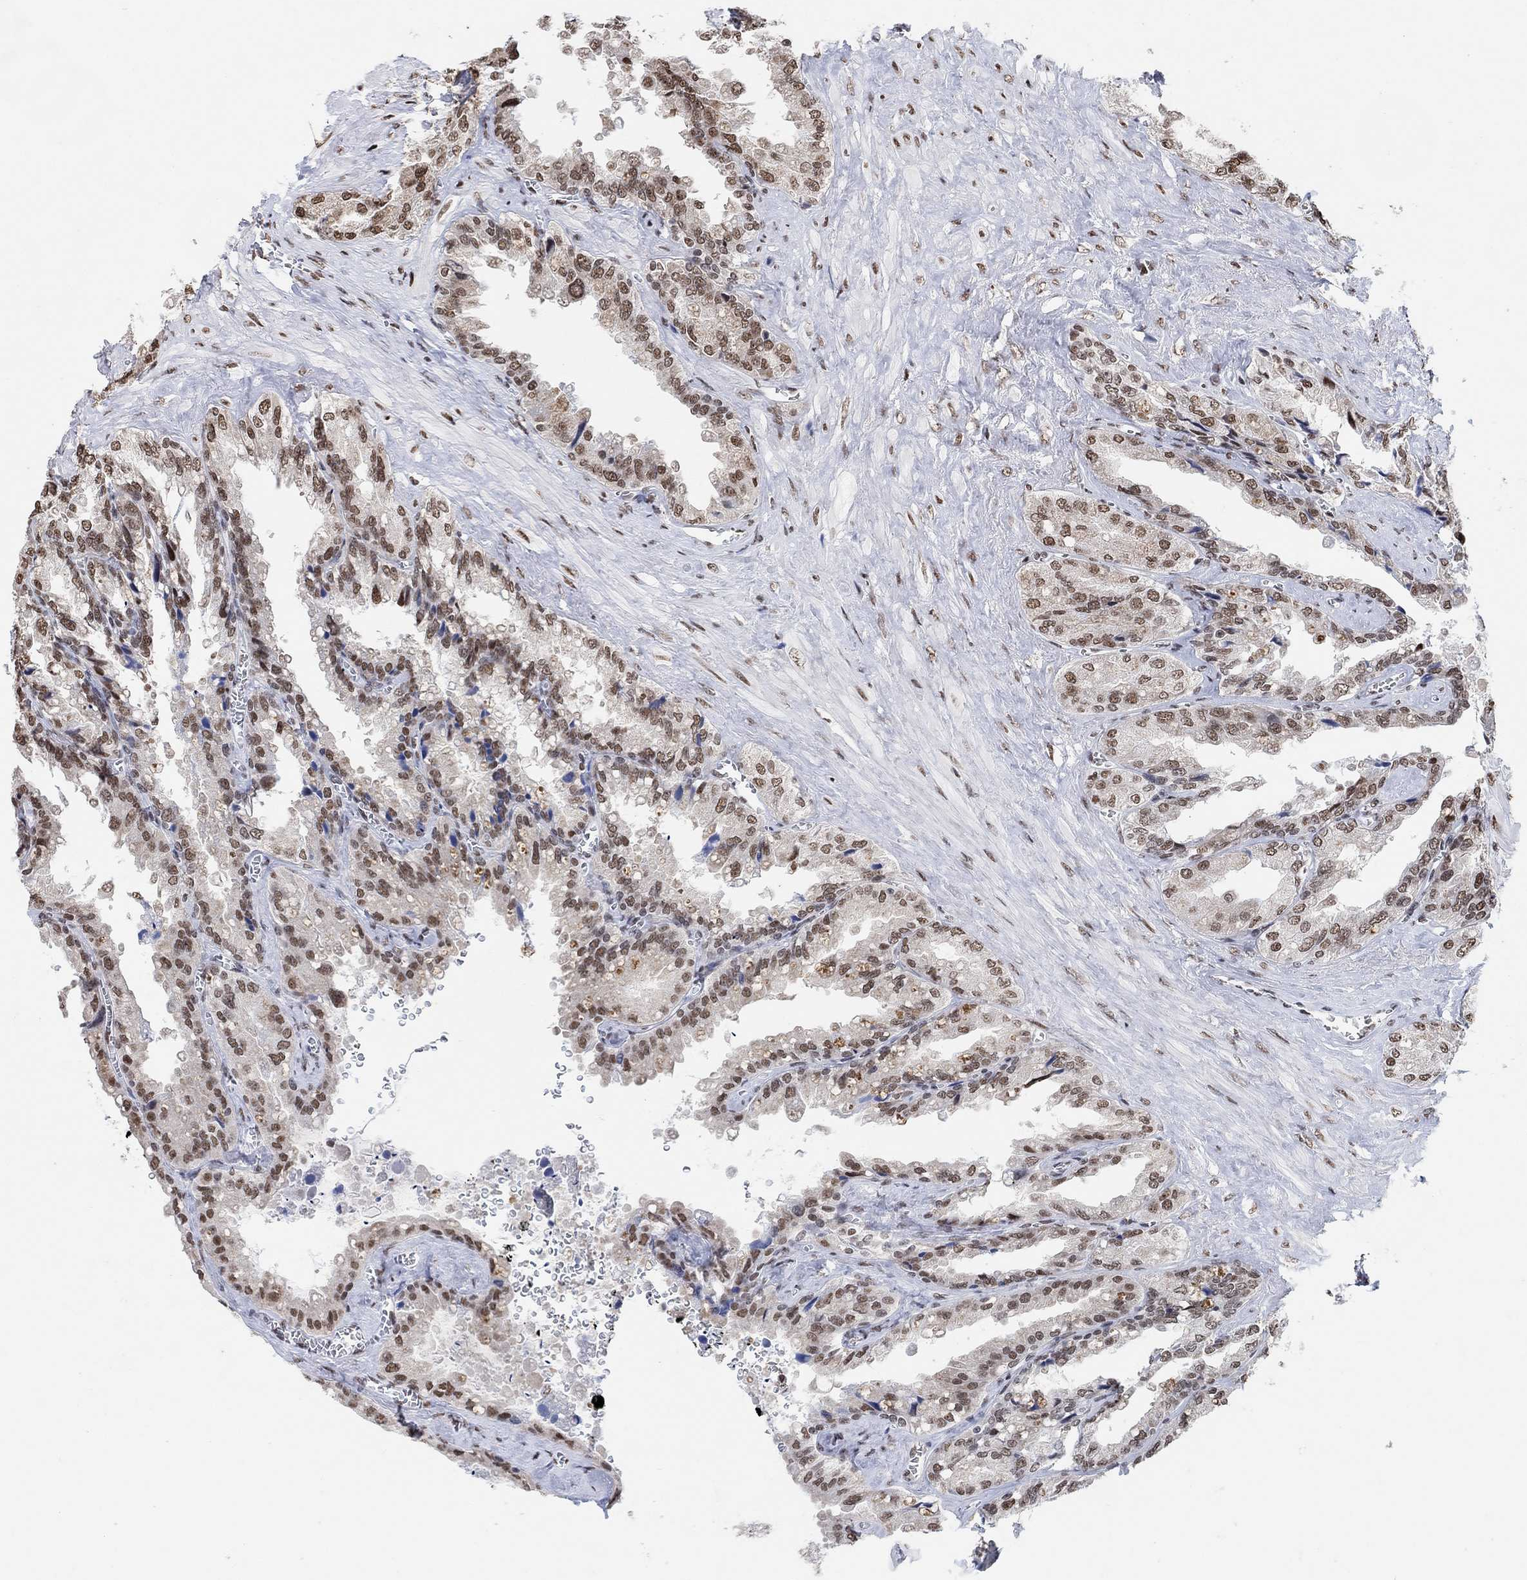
{"staining": {"intensity": "moderate", "quantity": ">75%", "location": "nuclear"}, "tissue": "seminal vesicle", "cell_type": "Glandular cells", "image_type": "normal", "snomed": [{"axis": "morphology", "description": "Normal tissue, NOS"}, {"axis": "topography", "description": "Seminal veicle"}], "caption": "Seminal vesicle stained for a protein displays moderate nuclear positivity in glandular cells. The protein is shown in brown color, while the nuclei are stained blue.", "gene": "USP39", "patient": {"sex": "male", "age": 67}}